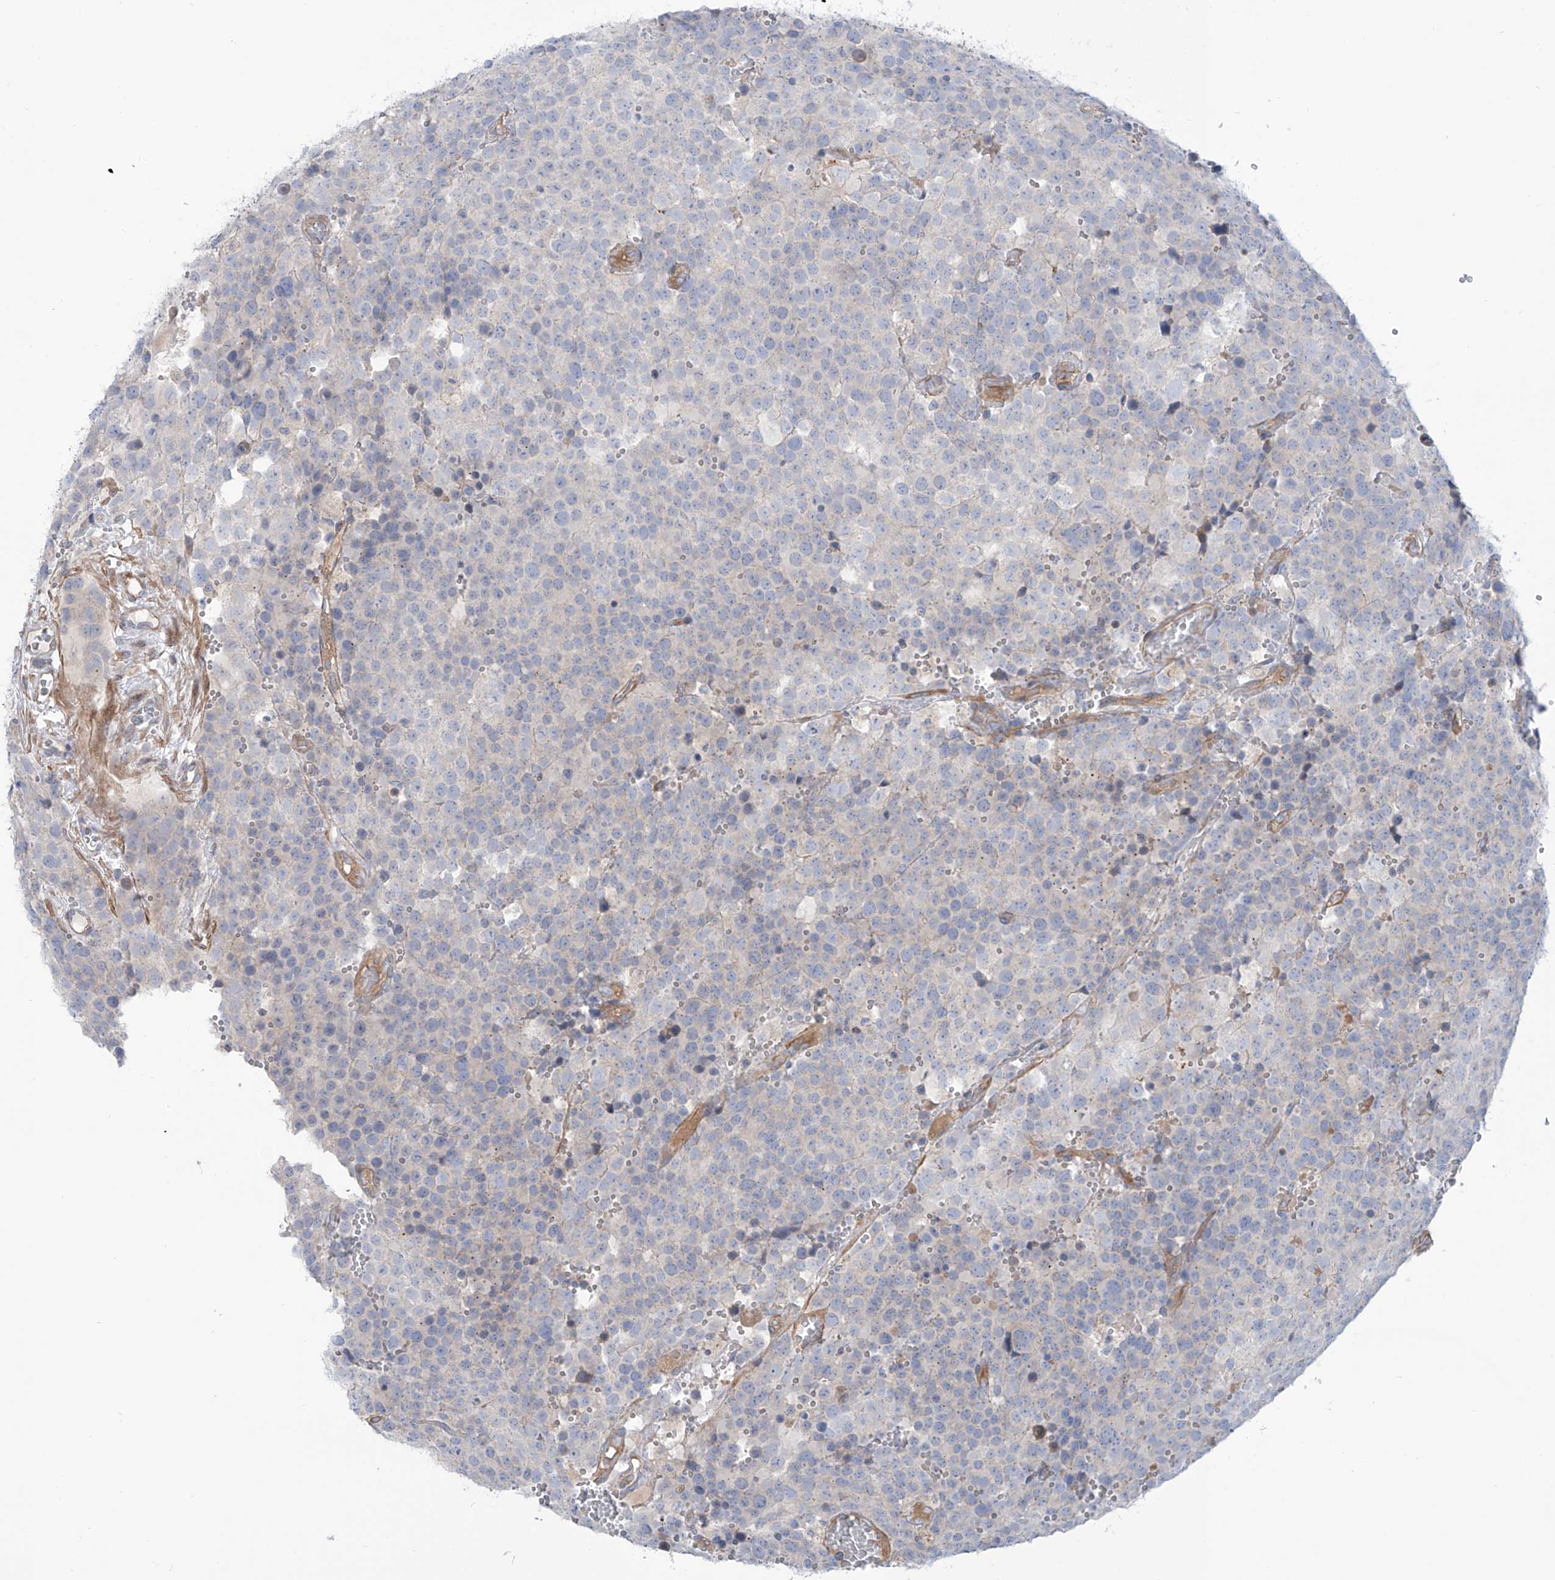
{"staining": {"intensity": "negative", "quantity": "none", "location": "none"}, "tissue": "testis cancer", "cell_type": "Tumor cells", "image_type": "cancer", "snomed": [{"axis": "morphology", "description": "Seminoma, NOS"}, {"axis": "topography", "description": "Testis"}], "caption": "This micrograph is of testis seminoma stained with immunohistochemistry to label a protein in brown with the nuclei are counter-stained blue. There is no staining in tumor cells.", "gene": "TMEM209", "patient": {"sex": "male", "age": 71}}